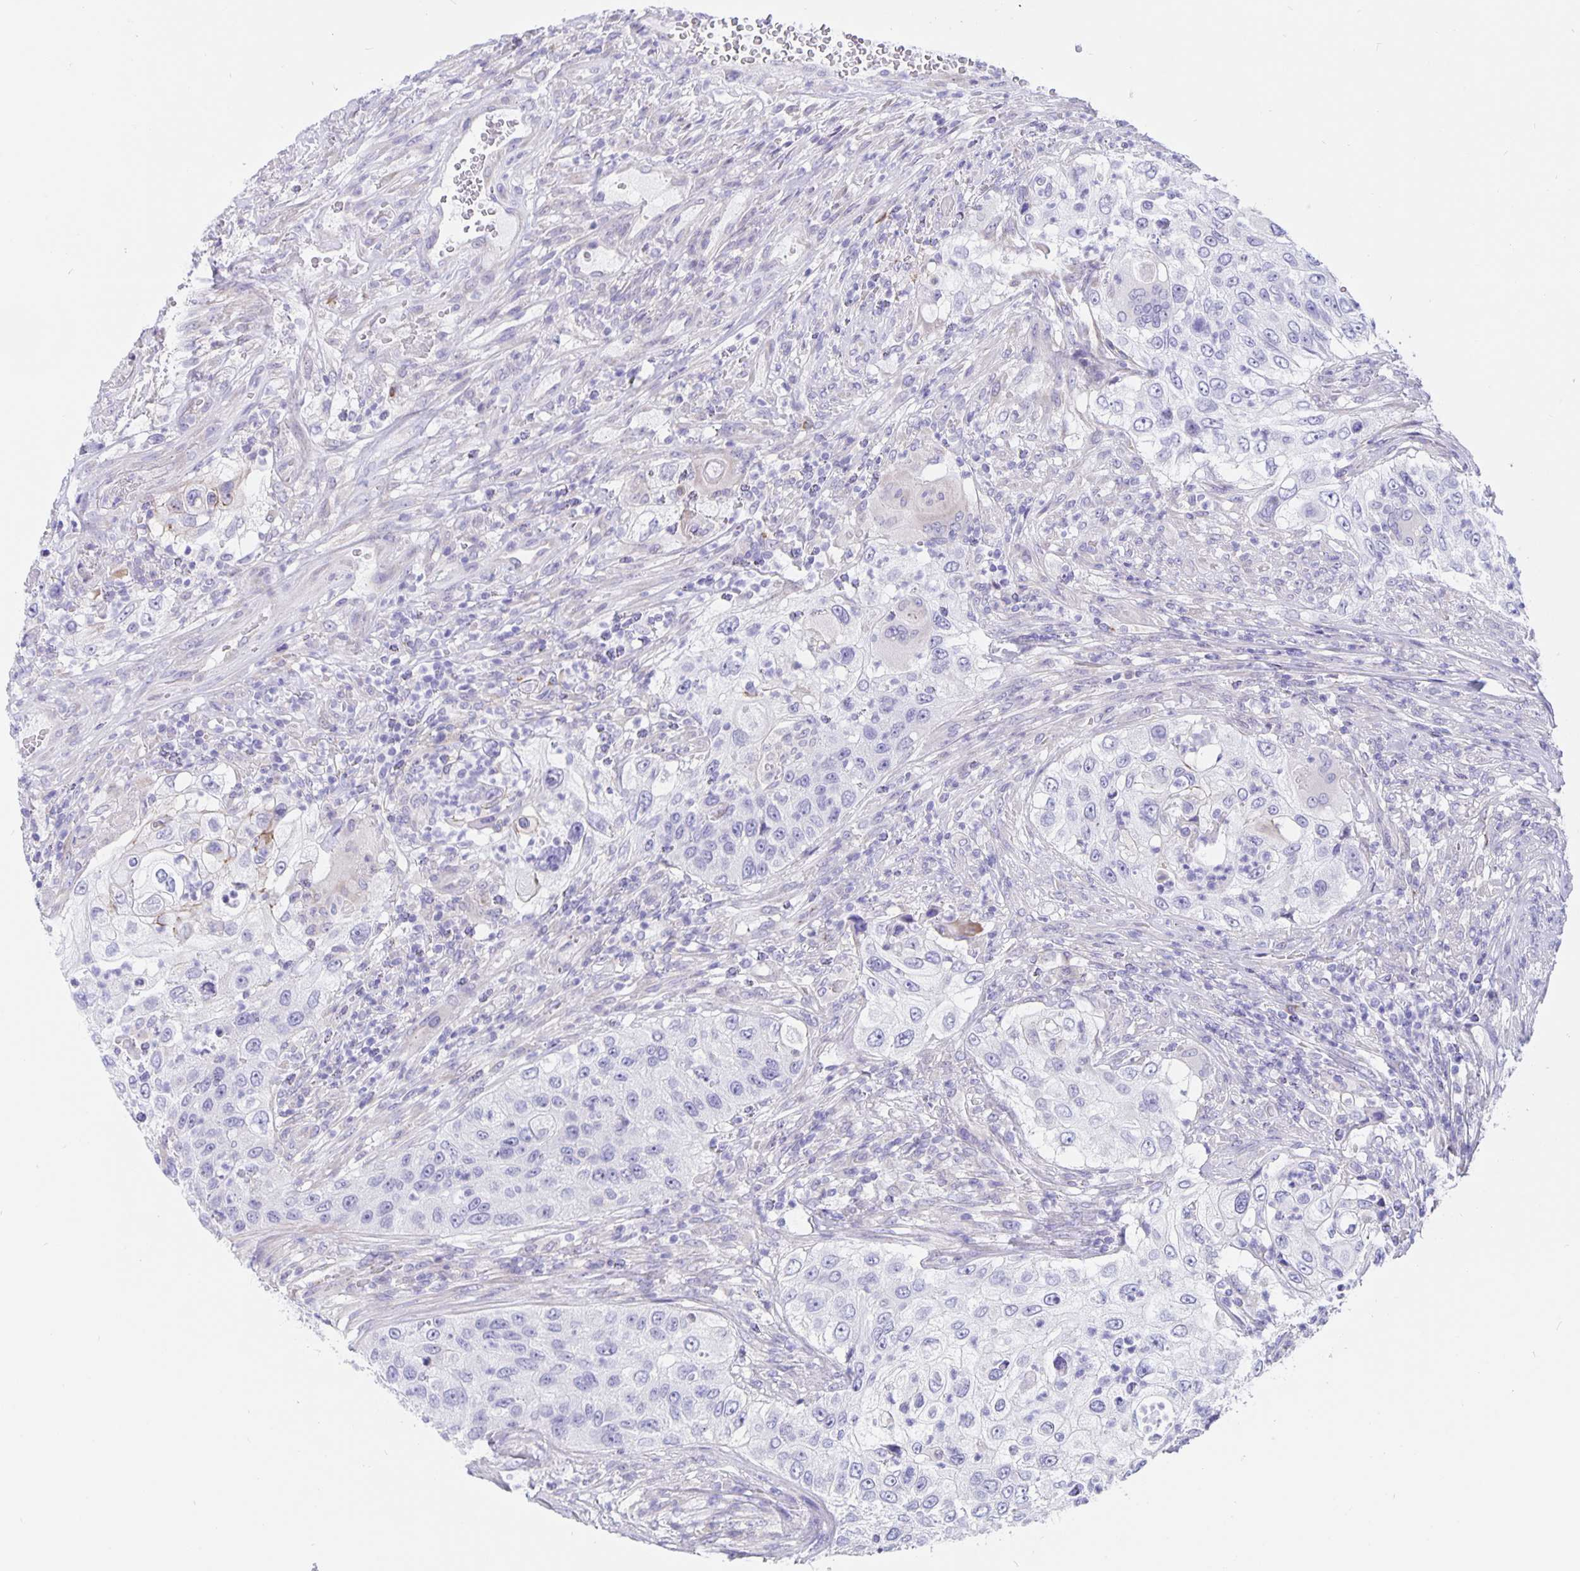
{"staining": {"intensity": "negative", "quantity": "none", "location": "none"}, "tissue": "urothelial cancer", "cell_type": "Tumor cells", "image_type": "cancer", "snomed": [{"axis": "morphology", "description": "Urothelial carcinoma, High grade"}, {"axis": "topography", "description": "Urinary bladder"}], "caption": "Immunohistochemical staining of human urothelial cancer displays no significant positivity in tumor cells.", "gene": "ERMN", "patient": {"sex": "female", "age": 60}}